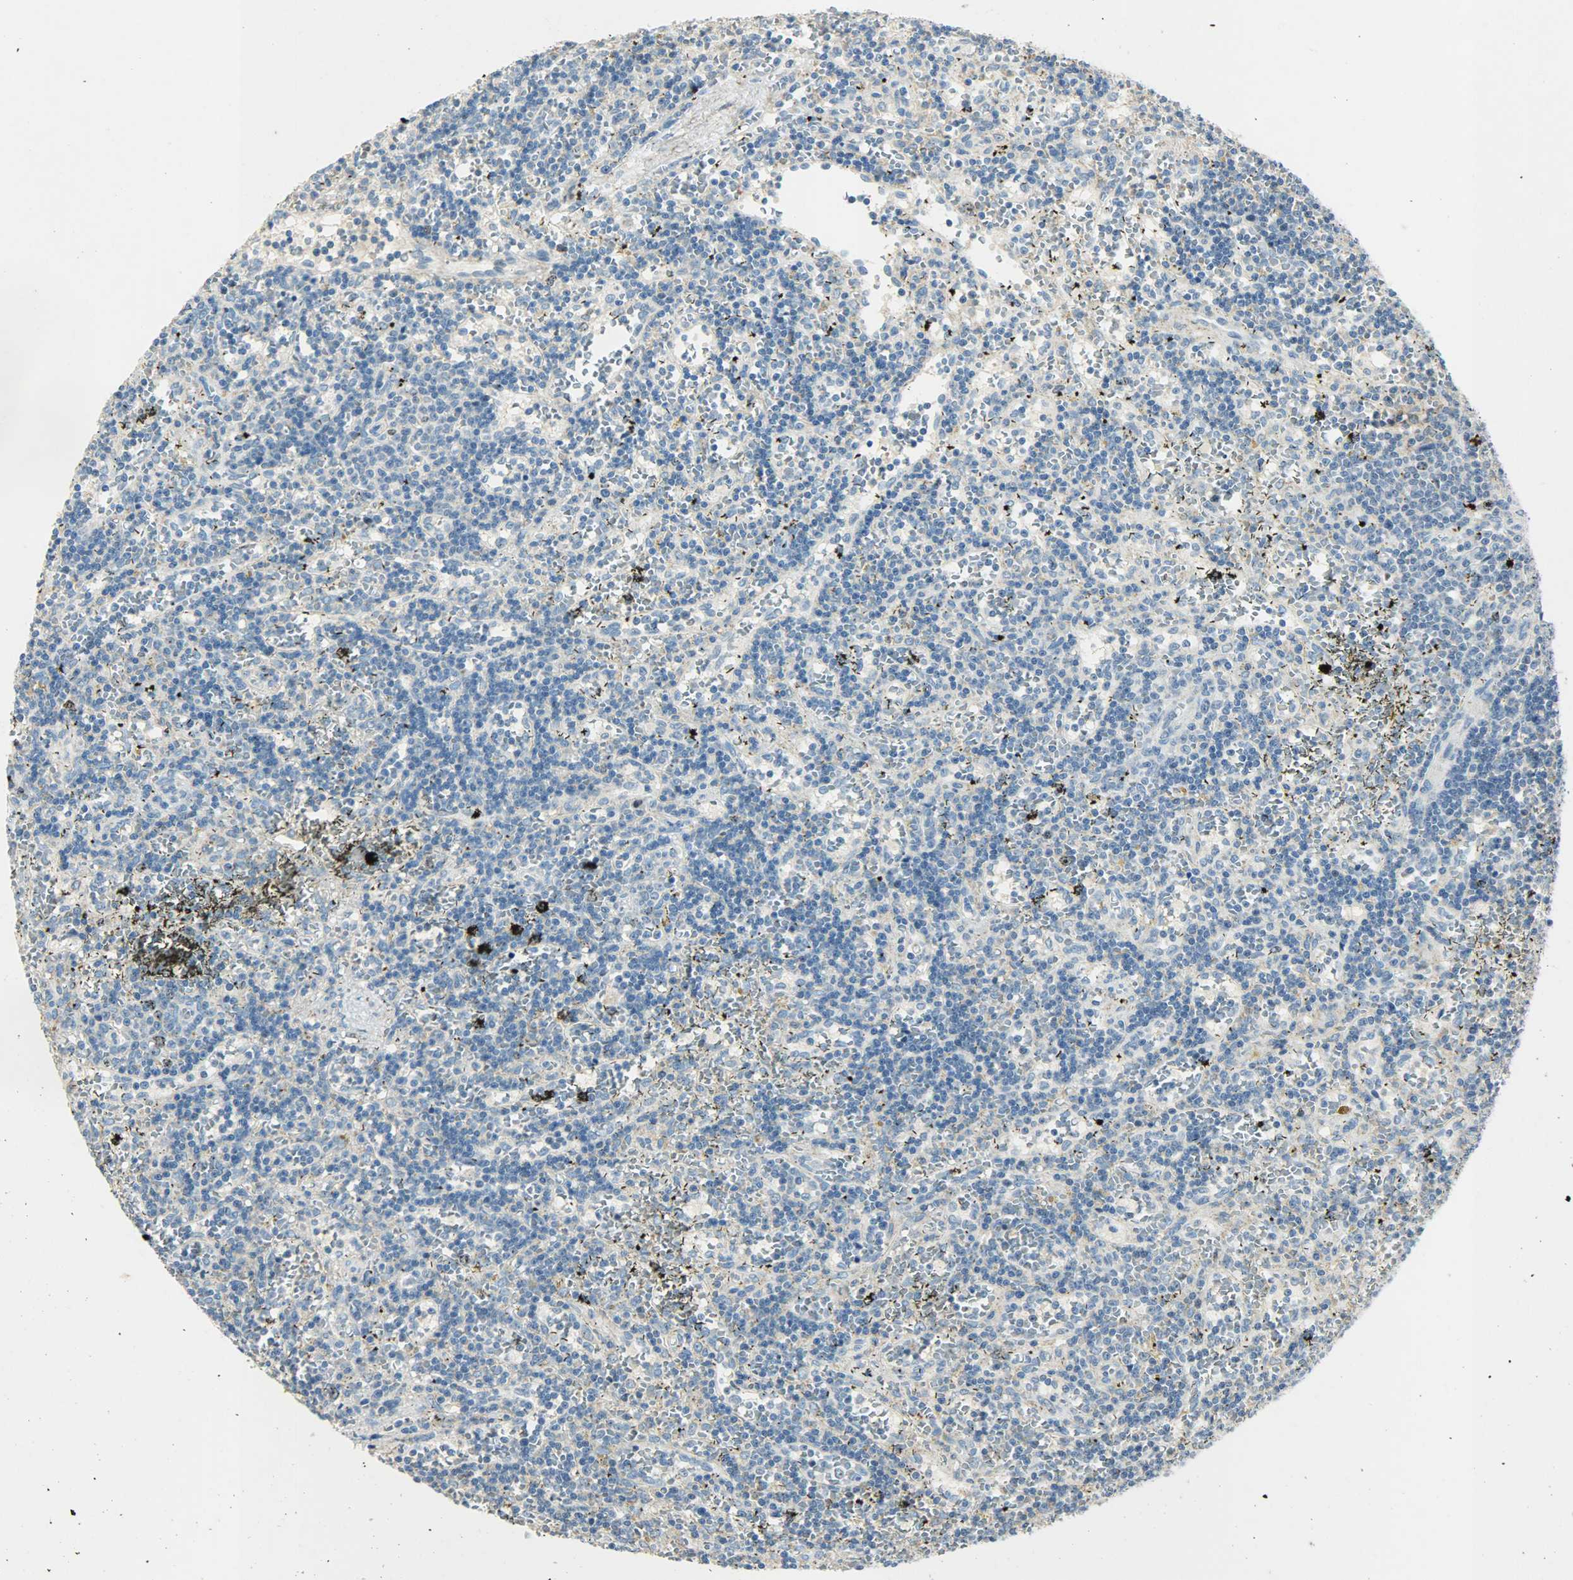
{"staining": {"intensity": "strong", "quantity": "<25%", "location": "nuclear"}, "tissue": "lymphoma", "cell_type": "Tumor cells", "image_type": "cancer", "snomed": [{"axis": "morphology", "description": "Malignant lymphoma, non-Hodgkin's type, Low grade"}, {"axis": "topography", "description": "Spleen"}], "caption": "Brown immunohistochemical staining in human lymphoma demonstrates strong nuclear positivity in approximately <25% of tumor cells.", "gene": "AURKB", "patient": {"sex": "male", "age": 60}}